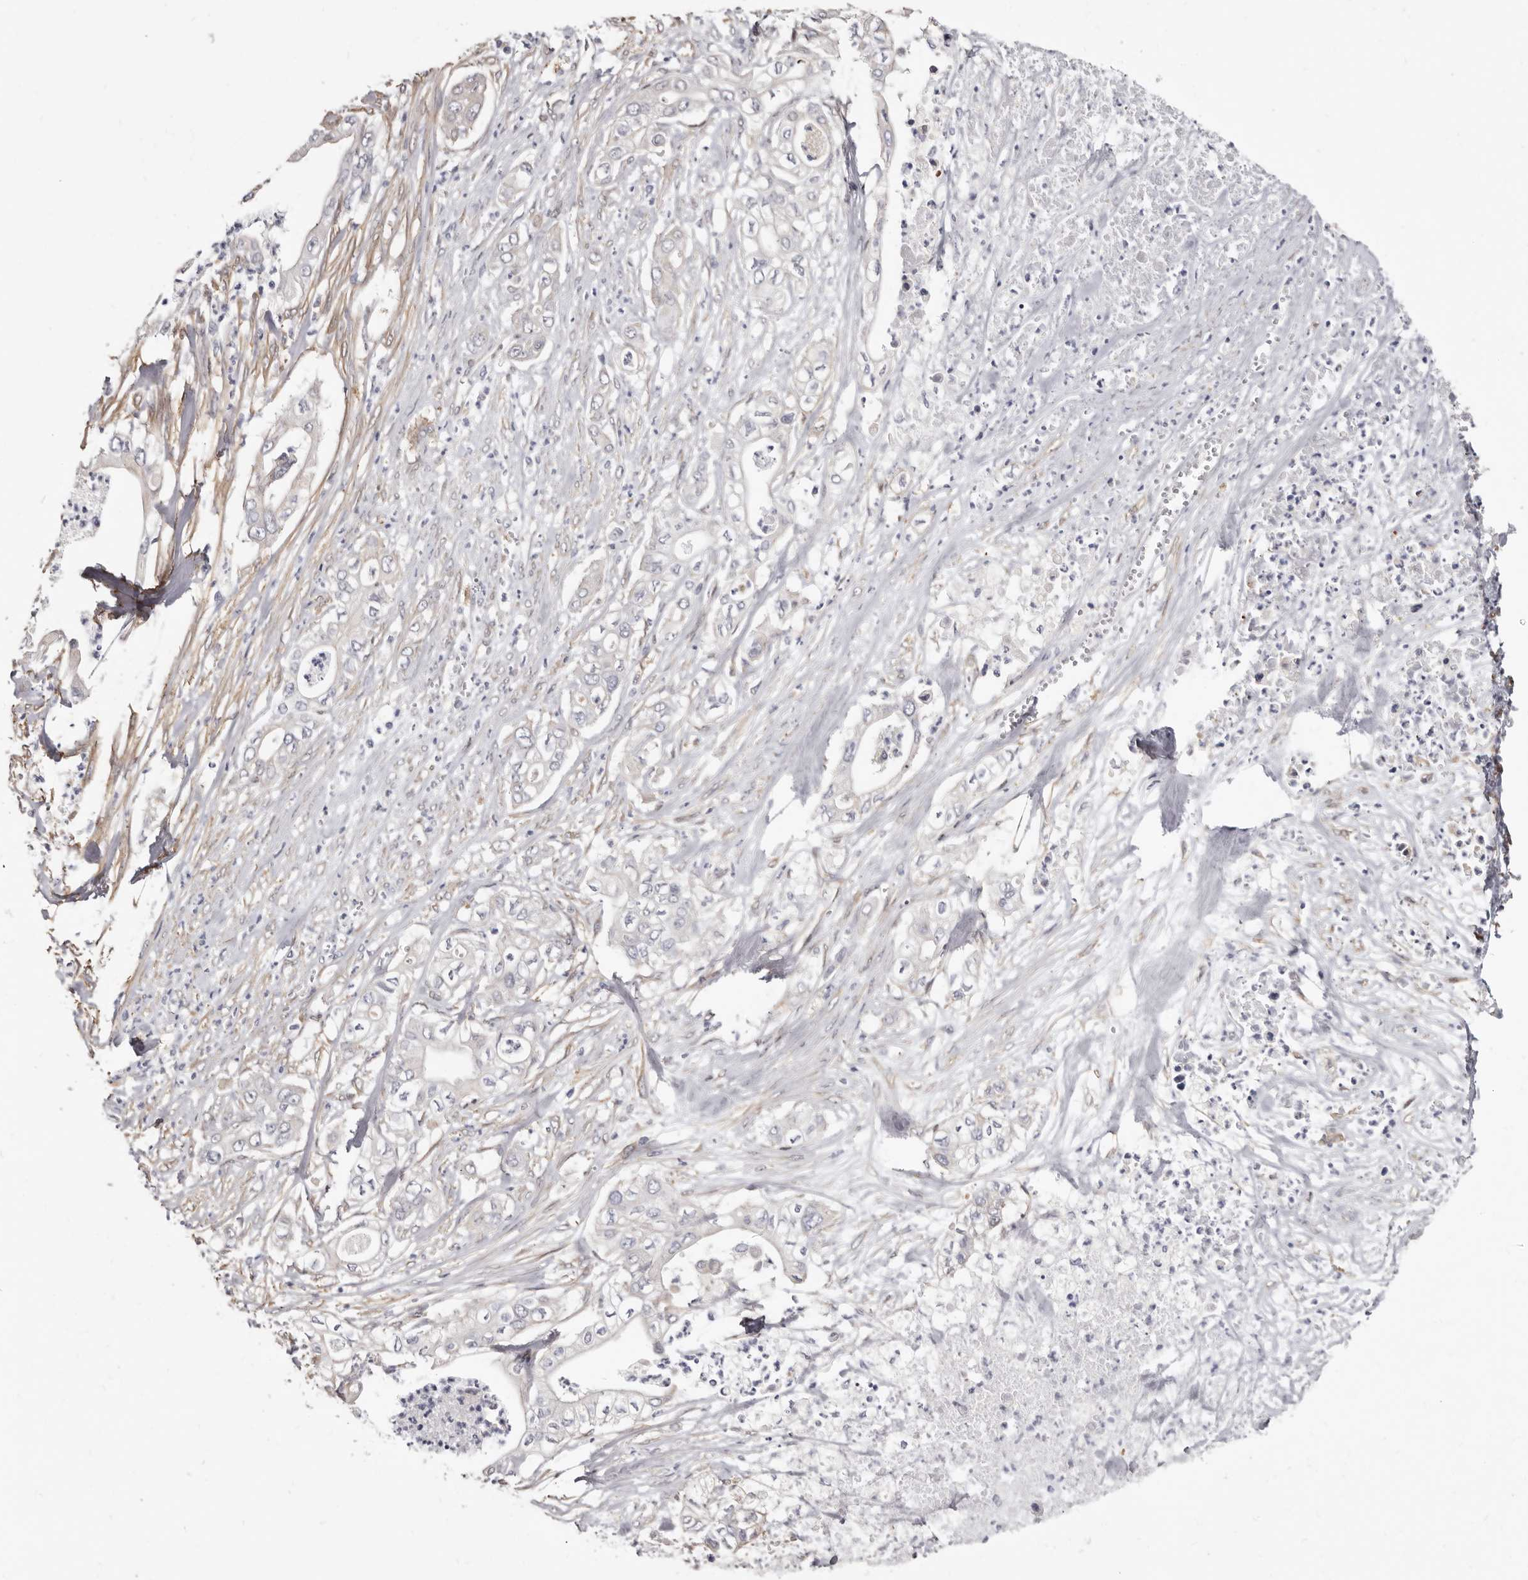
{"staining": {"intensity": "negative", "quantity": "none", "location": "none"}, "tissue": "pancreatic cancer", "cell_type": "Tumor cells", "image_type": "cancer", "snomed": [{"axis": "morphology", "description": "Adenocarcinoma, NOS"}, {"axis": "topography", "description": "Pancreas"}], "caption": "Pancreatic cancer stained for a protein using immunohistochemistry shows no expression tumor cells.", "gene": "KHDRBS2", "patient": {"sex": "female", "age": 78}}